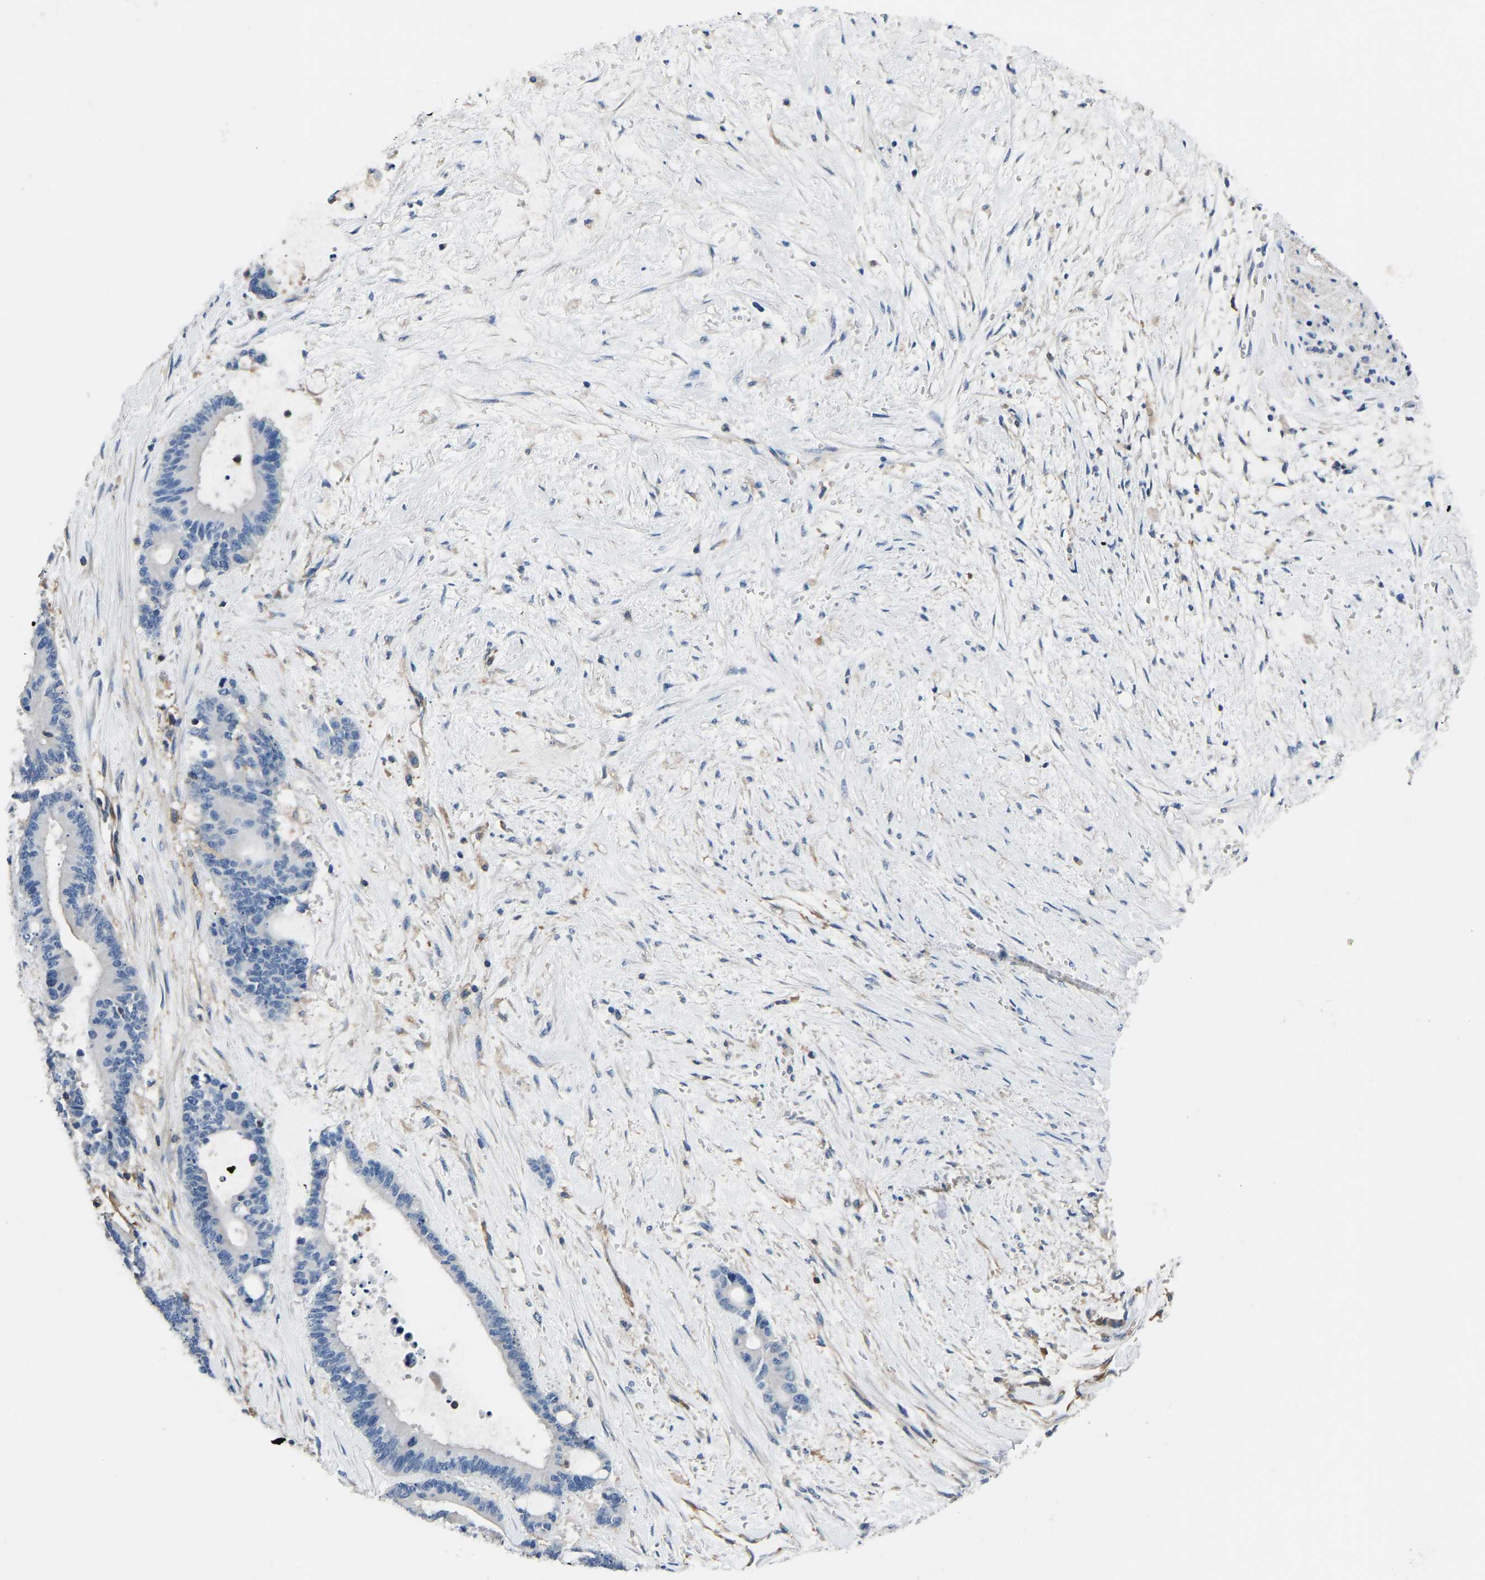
{"staining": {"intensity": "negative", "quantity": "none", "location": "none"}, "tissue": "liver cancer", "cell_type": "Tumor cells", "image_type": "cancer", "snomed": [{"axis": "morphology", "description": "Normal tissue, NOS"}, {"axis": "morphology", "description": "Cholangiocarcinoma"}, {"axis": "topography", "description": "Liver"}, {"axis": "topography", "description": "Peripheral nerve tissue"}], "caption": "IHC micrograph of liver cholangiocarcinoma stained for a protein (brown), which reveals no positivity in tumor cells.", "gene": "PRKAR1A", "patient": {"sex": "female", "age": 73}}